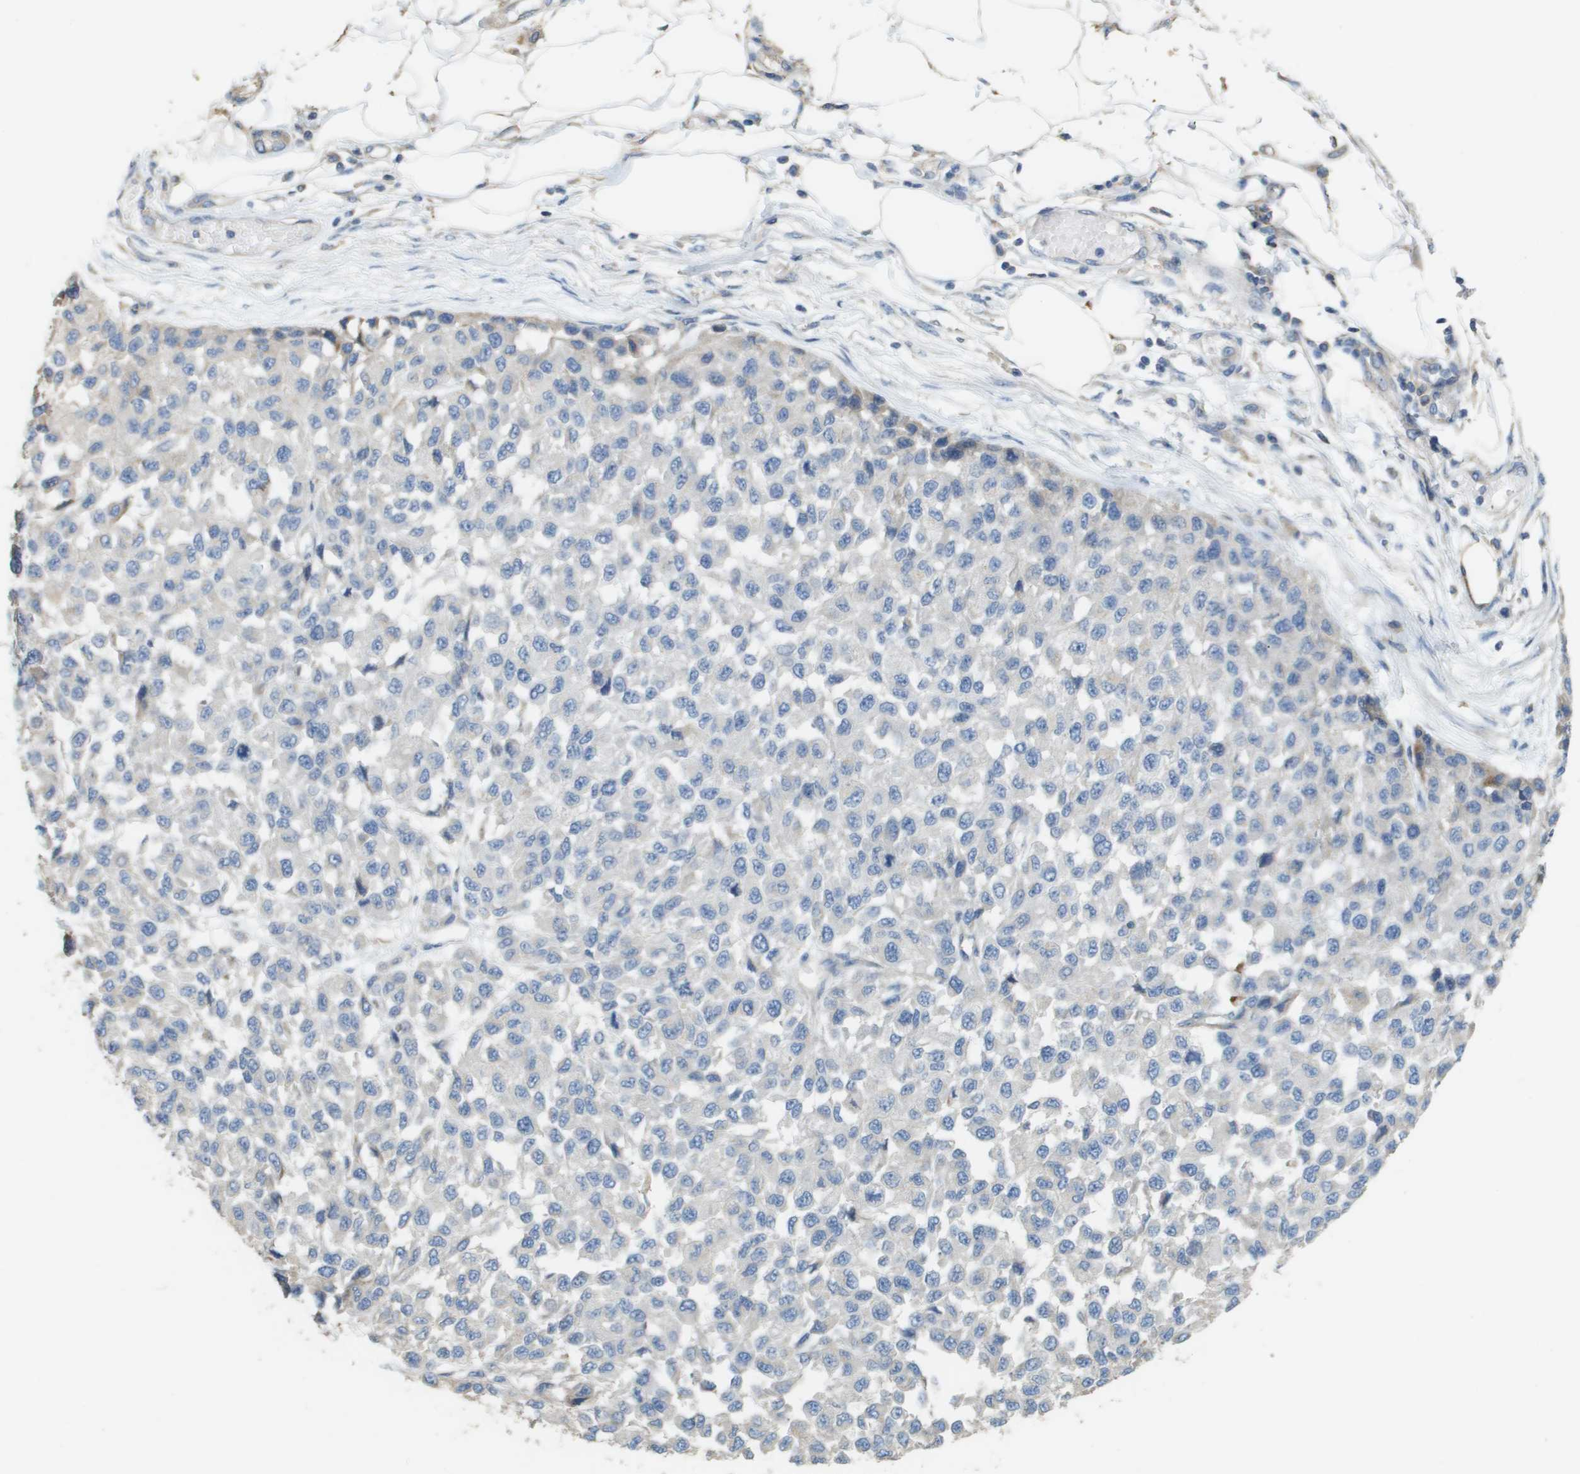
{"staining": {"intensity": "negative", "quantity": "none", "location": "none"}, "tissue": "melanoma", "cell_type": "Tumor cells", "image_type": "cancer", "snomed": [{"axis": "morphology", "description": "Normal tissue, NOS"}, {"axis": "morphology", "description": "Malignant melanoma, NOS"}, {"axis": "topography", "description": "Skin"}], "caption": "High magnification brightfield microscopy of malignant melanoma stained with DAB (3,3'-diaminobenzidine) (brown) and counterstained with hematoxylin (blue): tumor cells show no significant positivity.", "gene": "CASP10", "patient": {"sex": "male", "age": 62}}